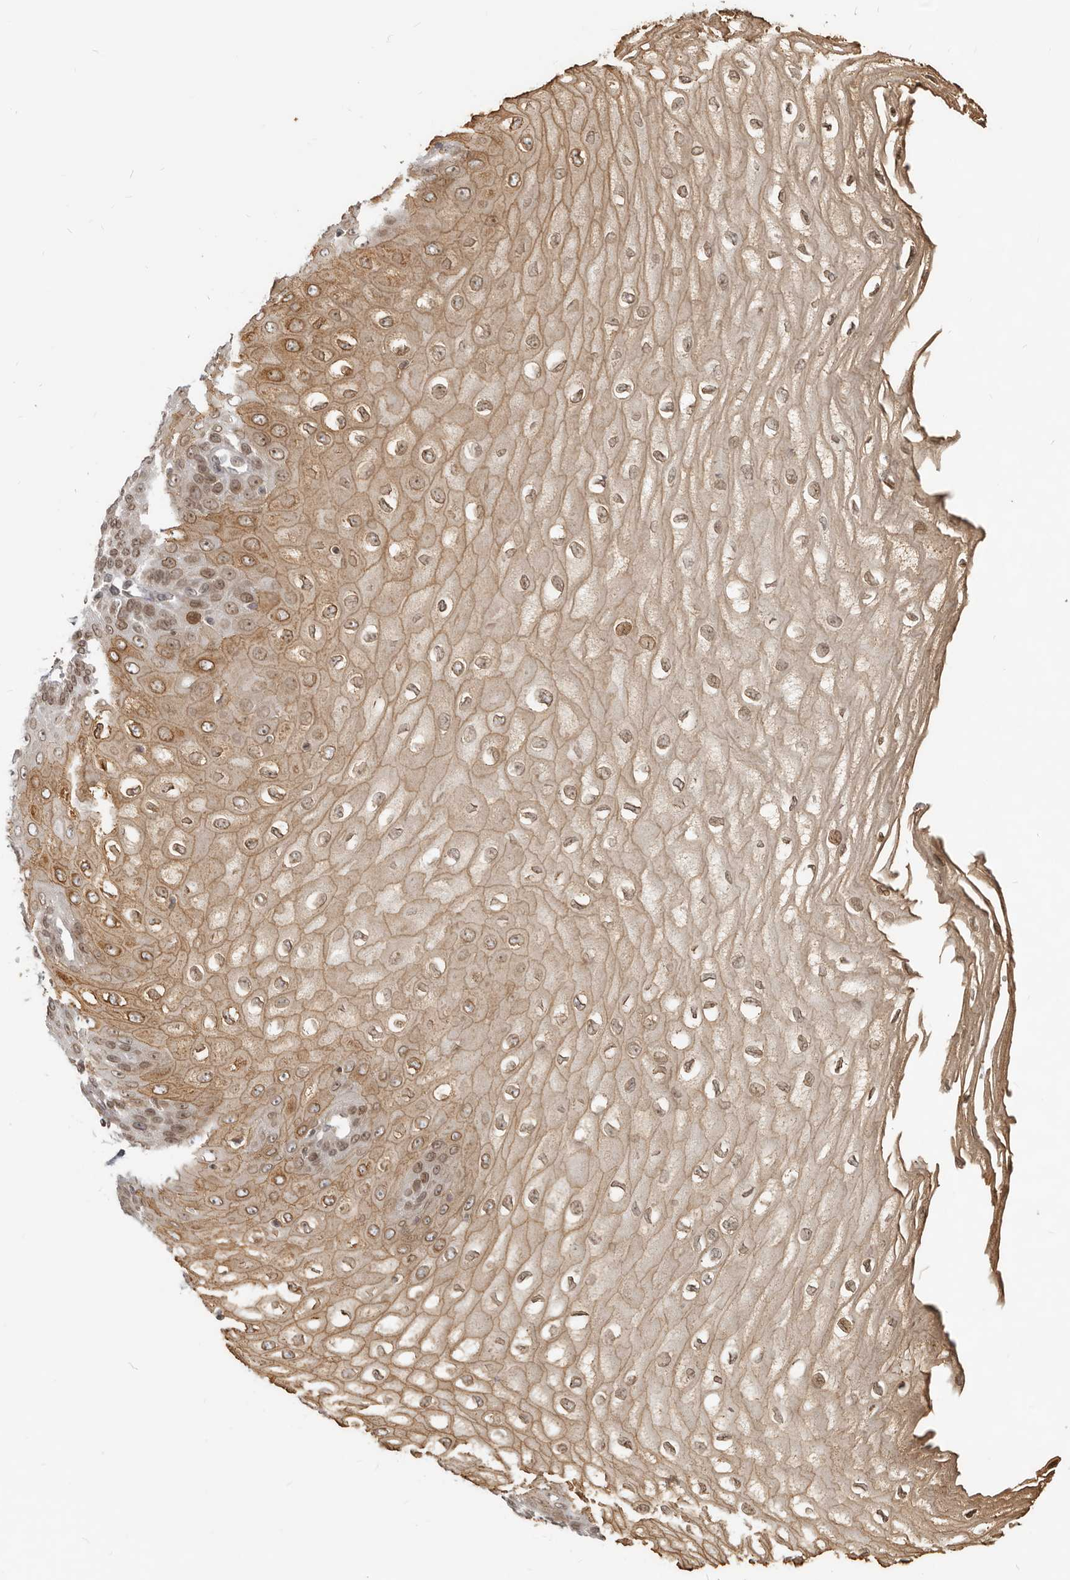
{"staining": {"intensity": "moderate", "quantity": ">75%", "location": "cytoplasmic/membranous,nuclear"}, "tissue": "esophagus", "cell_type": "Squamous epithelial cells", "image_type": "normal", "snomed": [{"axis": "morphology", "description": "Normal tissue, NOS"}, {"axis": "topography", "description": "Esophagus"}], "caption": "This histopathology image reveals benign esophagus stained with IHC to label a protein in brown. The cytoplasmic/membranous,nuclear of squamous epithelial cells show moderate positivity for the protein. Nuclei are counter-stained blue.", "gene": "NUP153", "patient": {"sex": "male", "age": 60}}